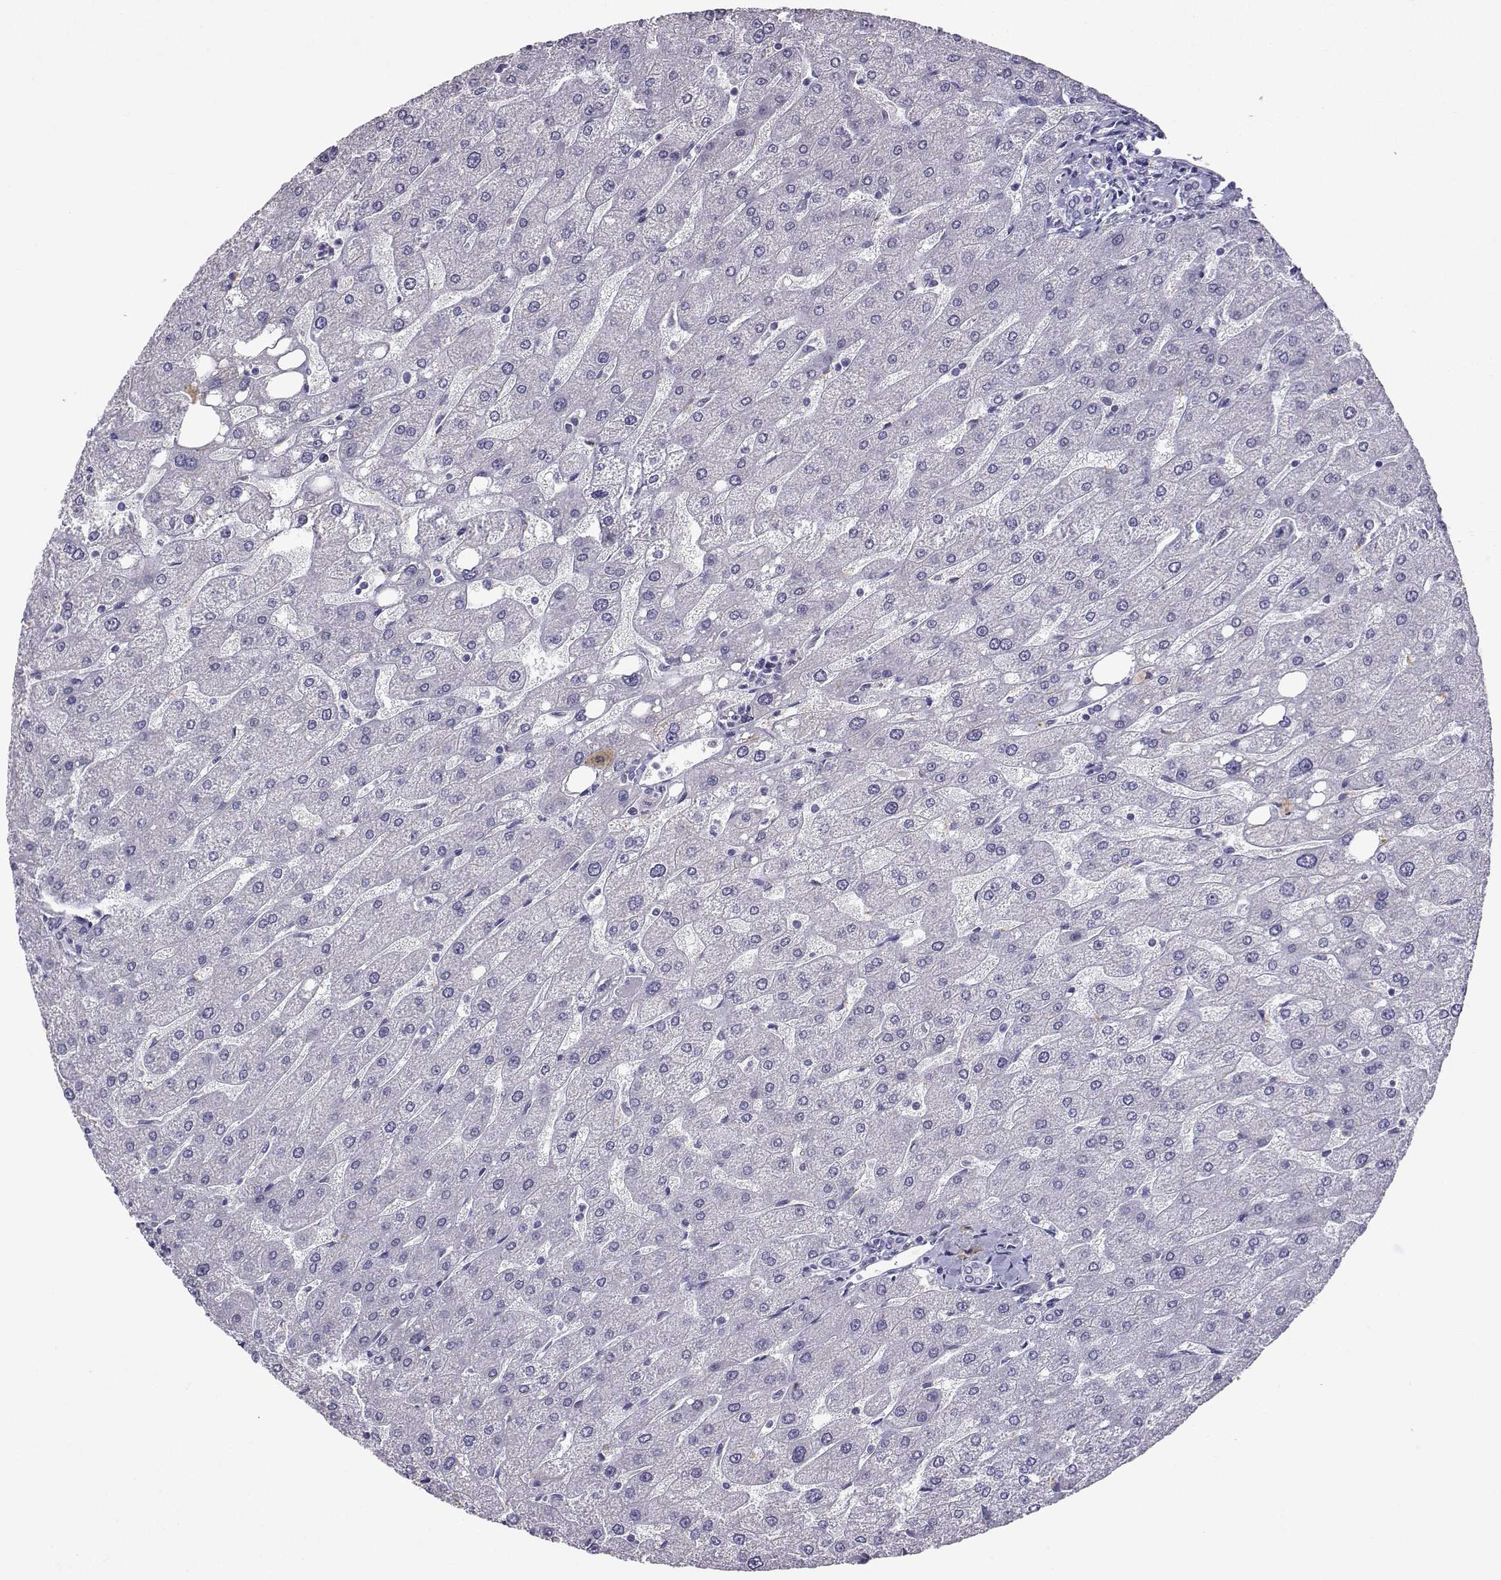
{"staining": {"intensity": "negative", "quantity": "none", "location": "none"}, "tissue": "liver", "cell_type": "Cholangiocytes", "image_type": "normal", "snomed": [{"axis": "morphology", "description": "Normal tissue, NOS"}, {"axis": "topography", "description": "Liver"}], "caption": "The photomicrograph displays no significant staining in cholangiocytes of liver. (DAB (3,3'-diaminobenzidine) immunohistochemistry, high magnification).", "gene": "TBR1", "patient": {"sex": "male", "age": 67}}